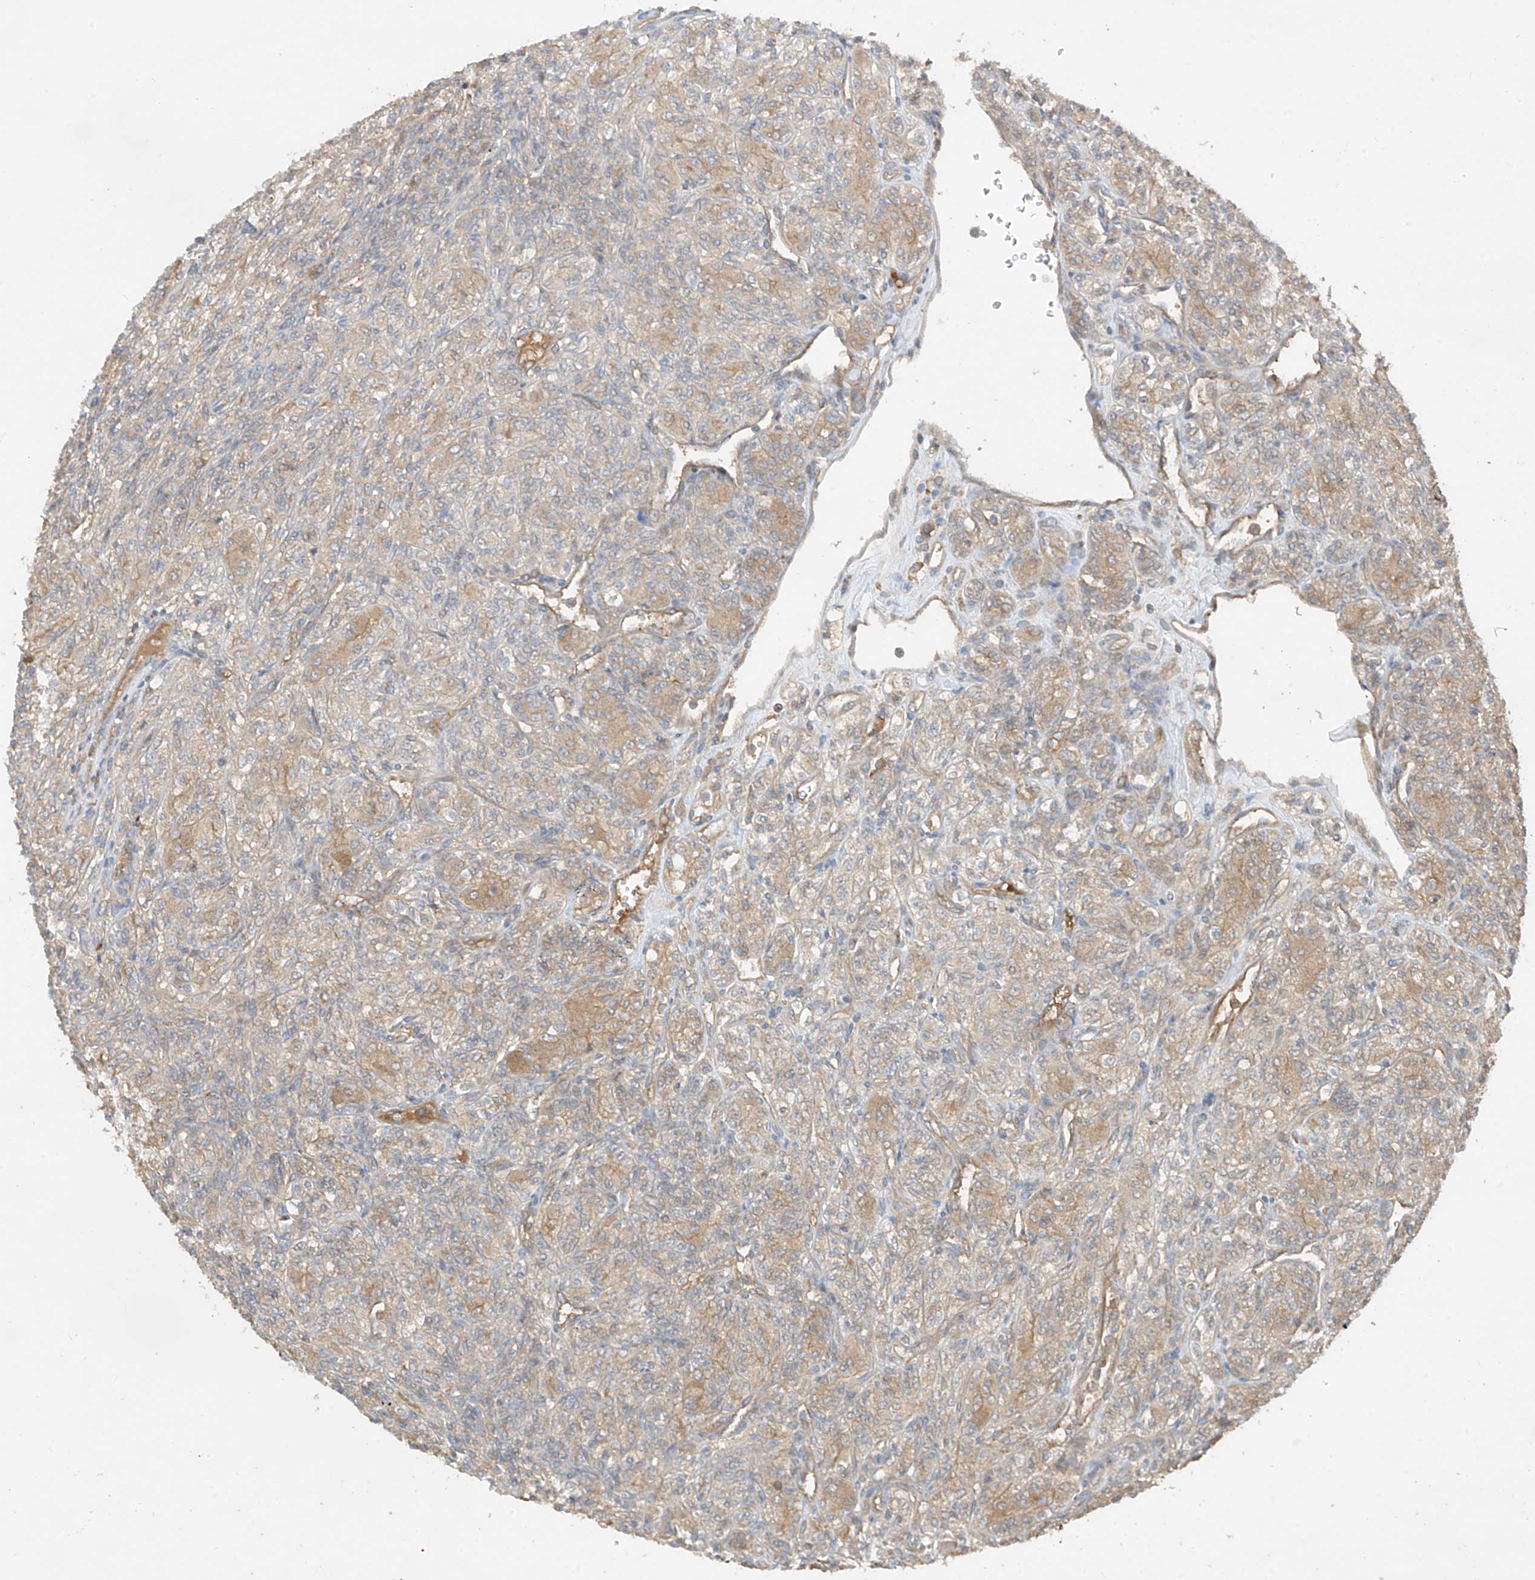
{"staining": {"intensity": "weak", "quantity": "25%-75%", "location": "cytoplasmic/membranous"}, "tissue": "renal cancer", "cell_type": "Tumor cells", "image_type": "cancer", "snomed": [{"axis": "morphology", "description": "Adenocarcinoma, NOS"}, {"axis": "topography", "description": "Kidney"}], "caption": "A high-resolution histopathology image shows immunohistochemistry (IHC) staining of adenocarcinoma (renal), which reveals weak cytoplasmic/membranous expression in about 25%-75% of tumor cells.", "gene": "CACNA2D4", "patient": {"sex": "male", "age": 77}}